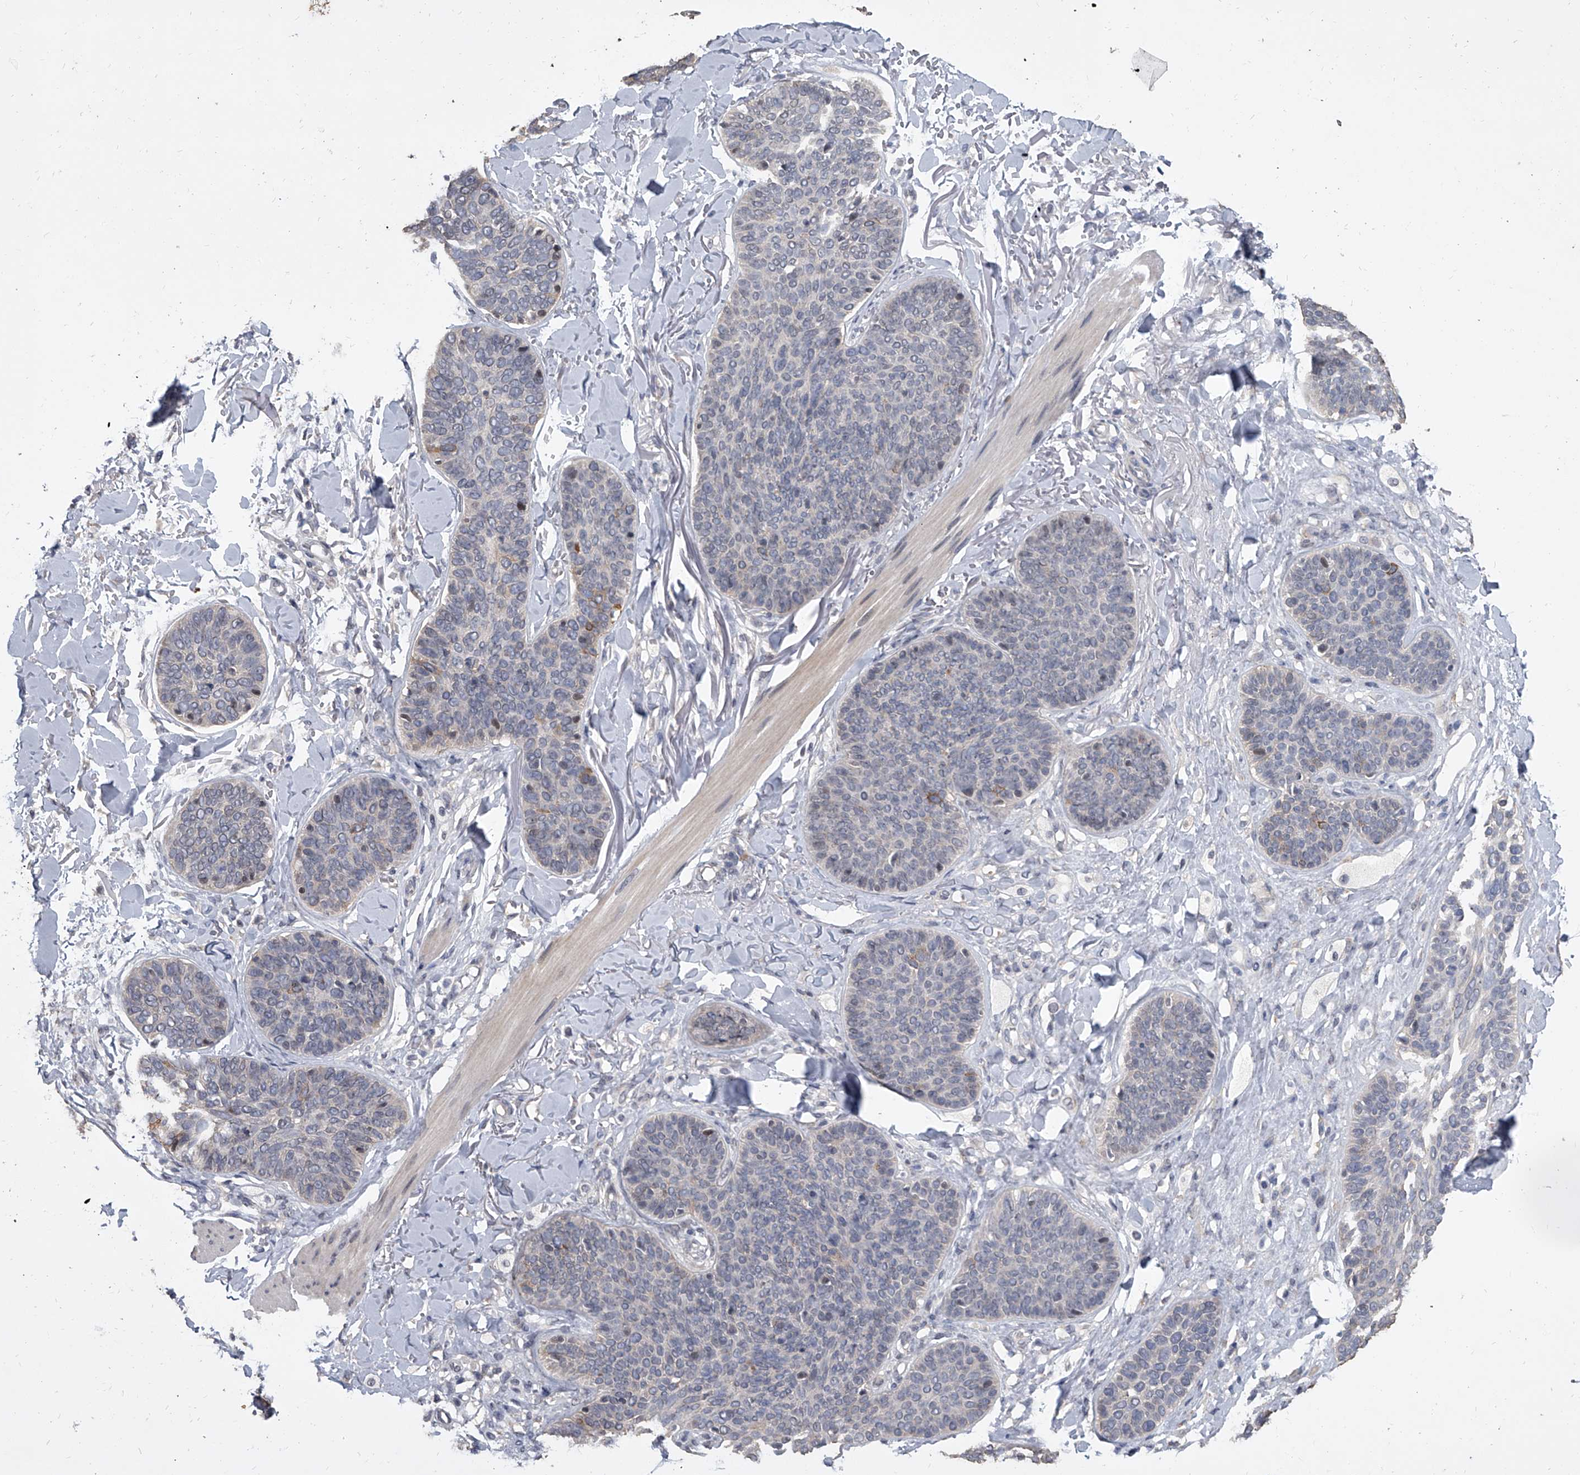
{"staining": {"intensity": "negative", "quantity": "none", "location": "none"}, "tissue": "skin cancer", "cell_type": "Tumor cells", "image_type": "cancer", "snomed": [{"axis": "morphology", "description": "Basal cell carcinoma"}, {"axis": "topography", "description": "Skin"}], "caption": "Immunohistochemical staining of human skin basal cell carcinoma shows no significant positivity in tumor cells. (DAB immunohistochemistry with hematoxylin counter stain).", "gene": "BHLHE23", "patient": {"sex": "male", "age": 85}}